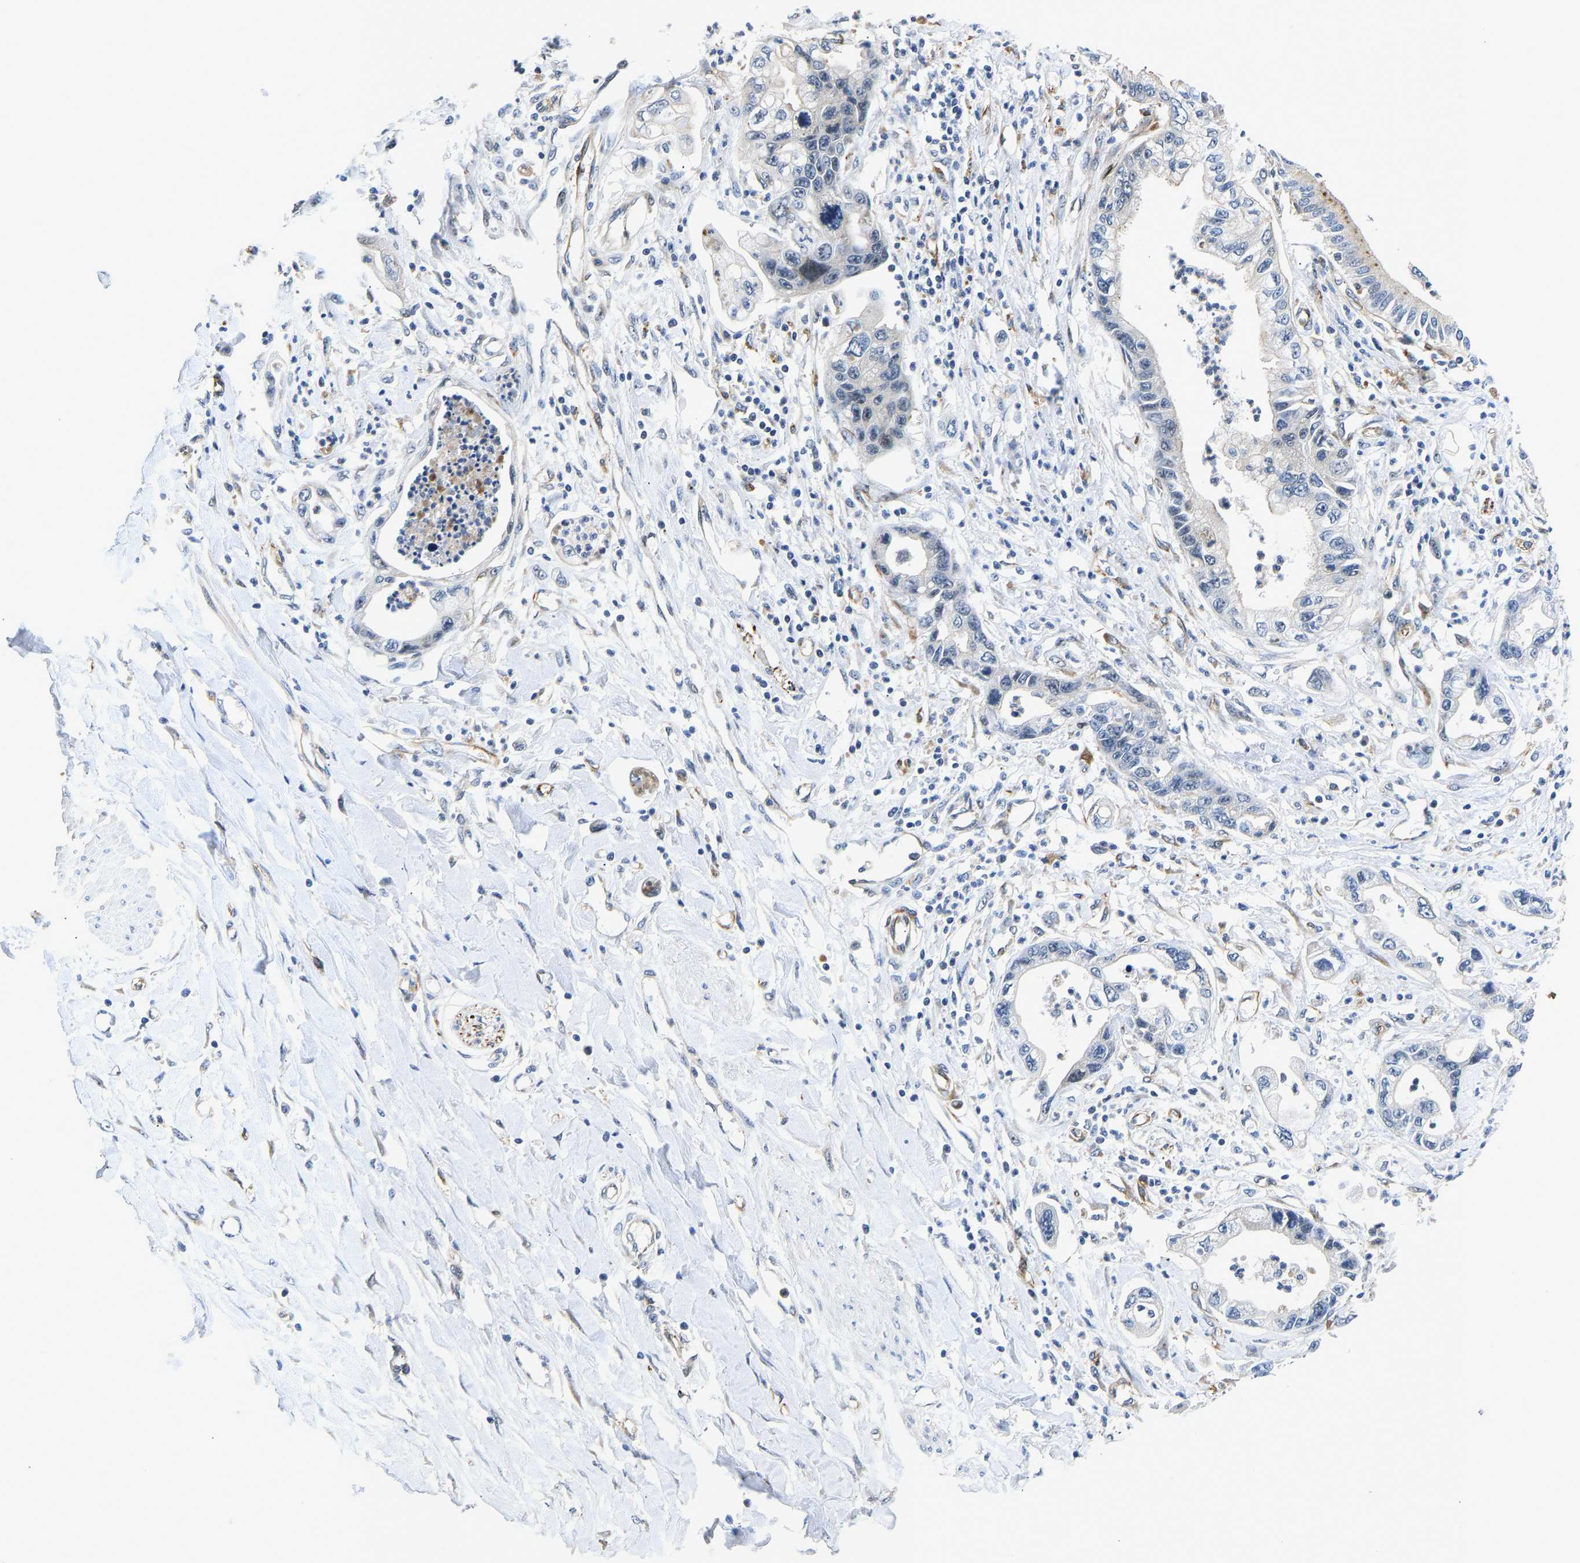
{"staining": {"intensity": "negative", "quantity": "none", "location": "none"}, "tissue": "pancreatic cancer", "cell_type": "Tumor cells", "image_type": "cancer", "snomed": [{"axis": "morphology", "description": "Adenocarcinoma, NOS"}, {"axis": "topography", "description": "Pancreas"}], "caption": "Tumor cells show no significant protein staining in pancreatic cancer (adenocarcinoma). (DAB (3,3'-diaminobenzidine) immunohistochemistry (IHC) with hematoxylin counter stain).", "gene": "RESF1", "patient": {"sex": "male", "age": 56}}